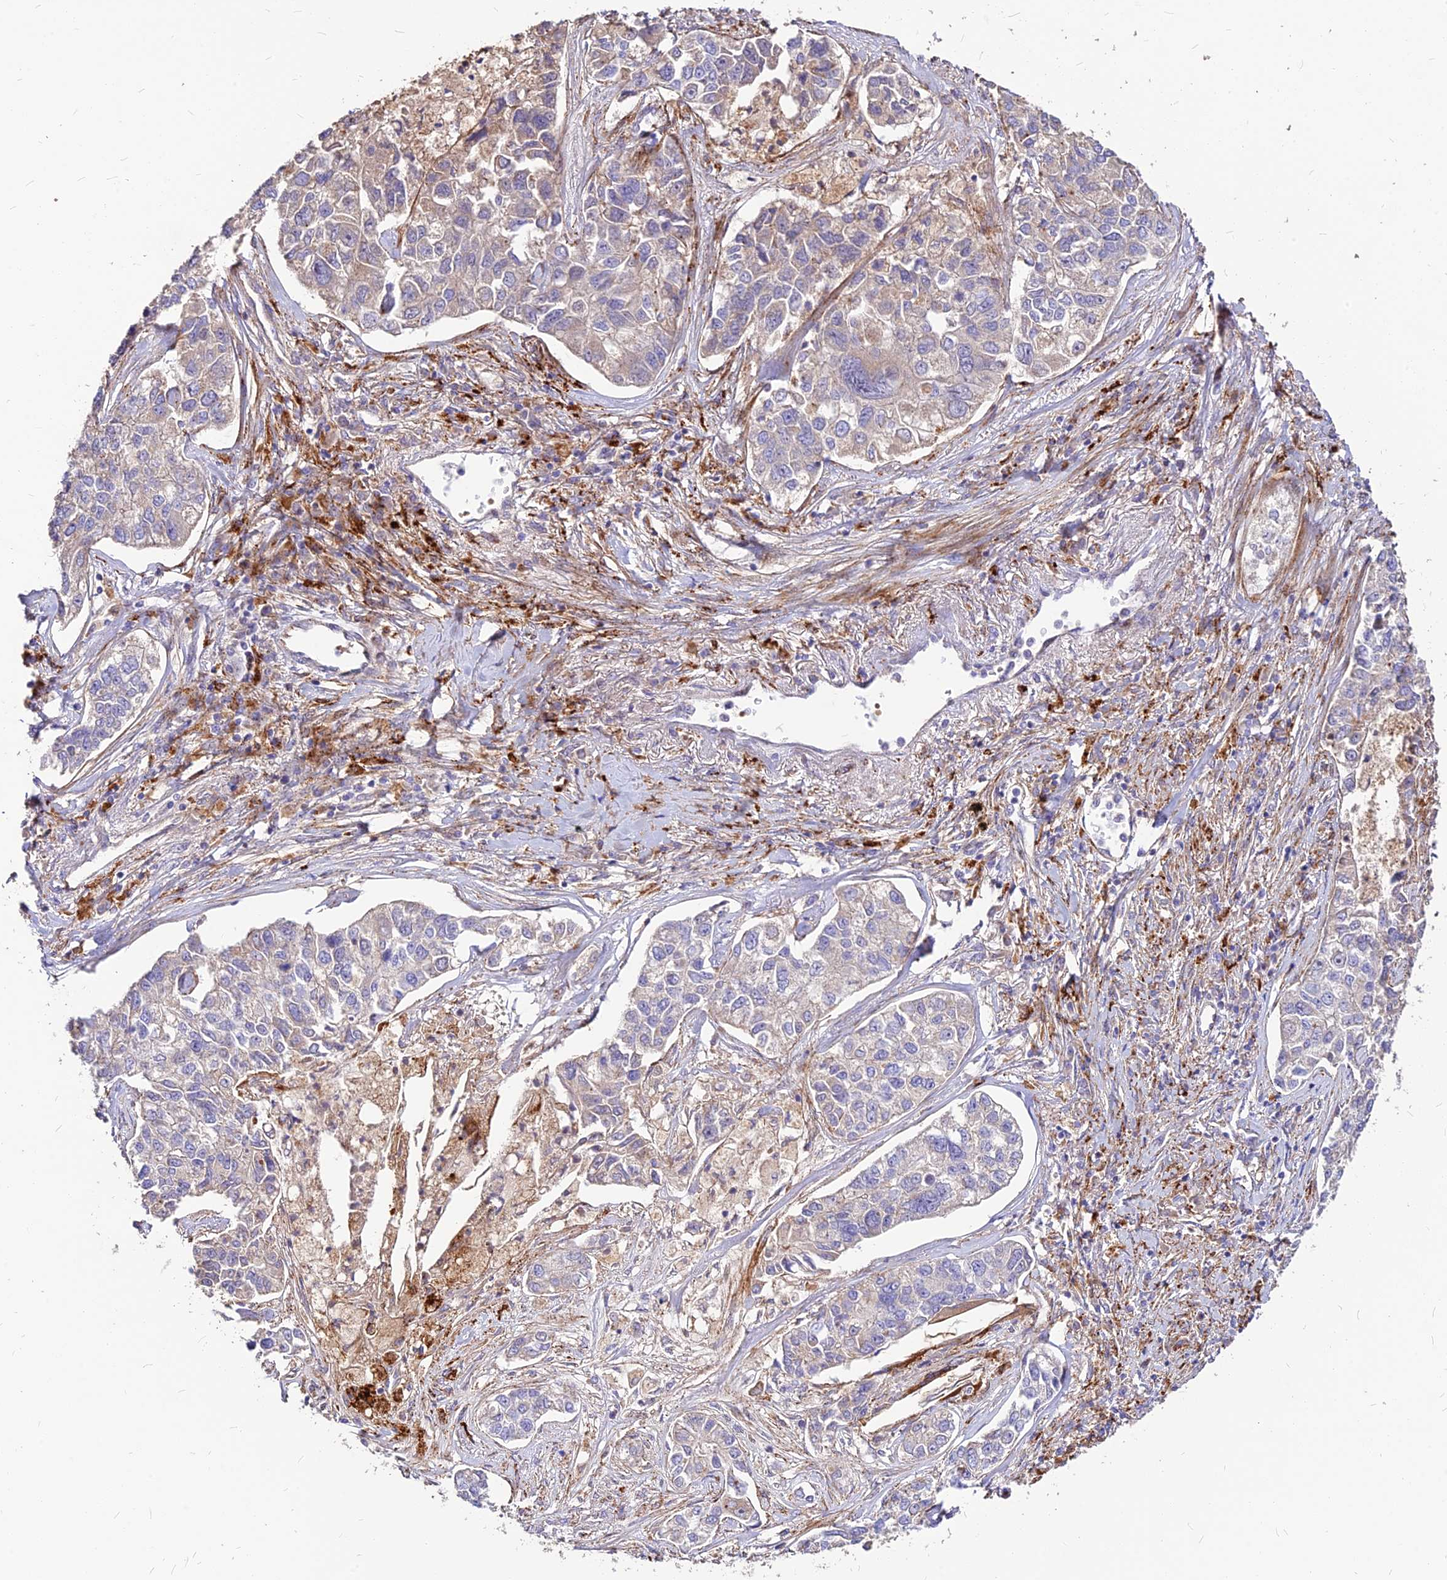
{"staining": {"intensity": "negative", "quantity": "none", "location": "none"}, "tissue": "lung cancer", "cell_type": "Tumor cells", "image_type": "cancer", "snomed": [{"axis": "morphology", "description": "Adenocarcinoma, NOS"}, {"axis": "topography", "description": "Lung"}], "caption": "This is an IHC photomicrograph of human lung cancer. There is no staining in tumor cells.", "gene": "RIMOC1", "patient": {"sex": "male", "age": 49}}